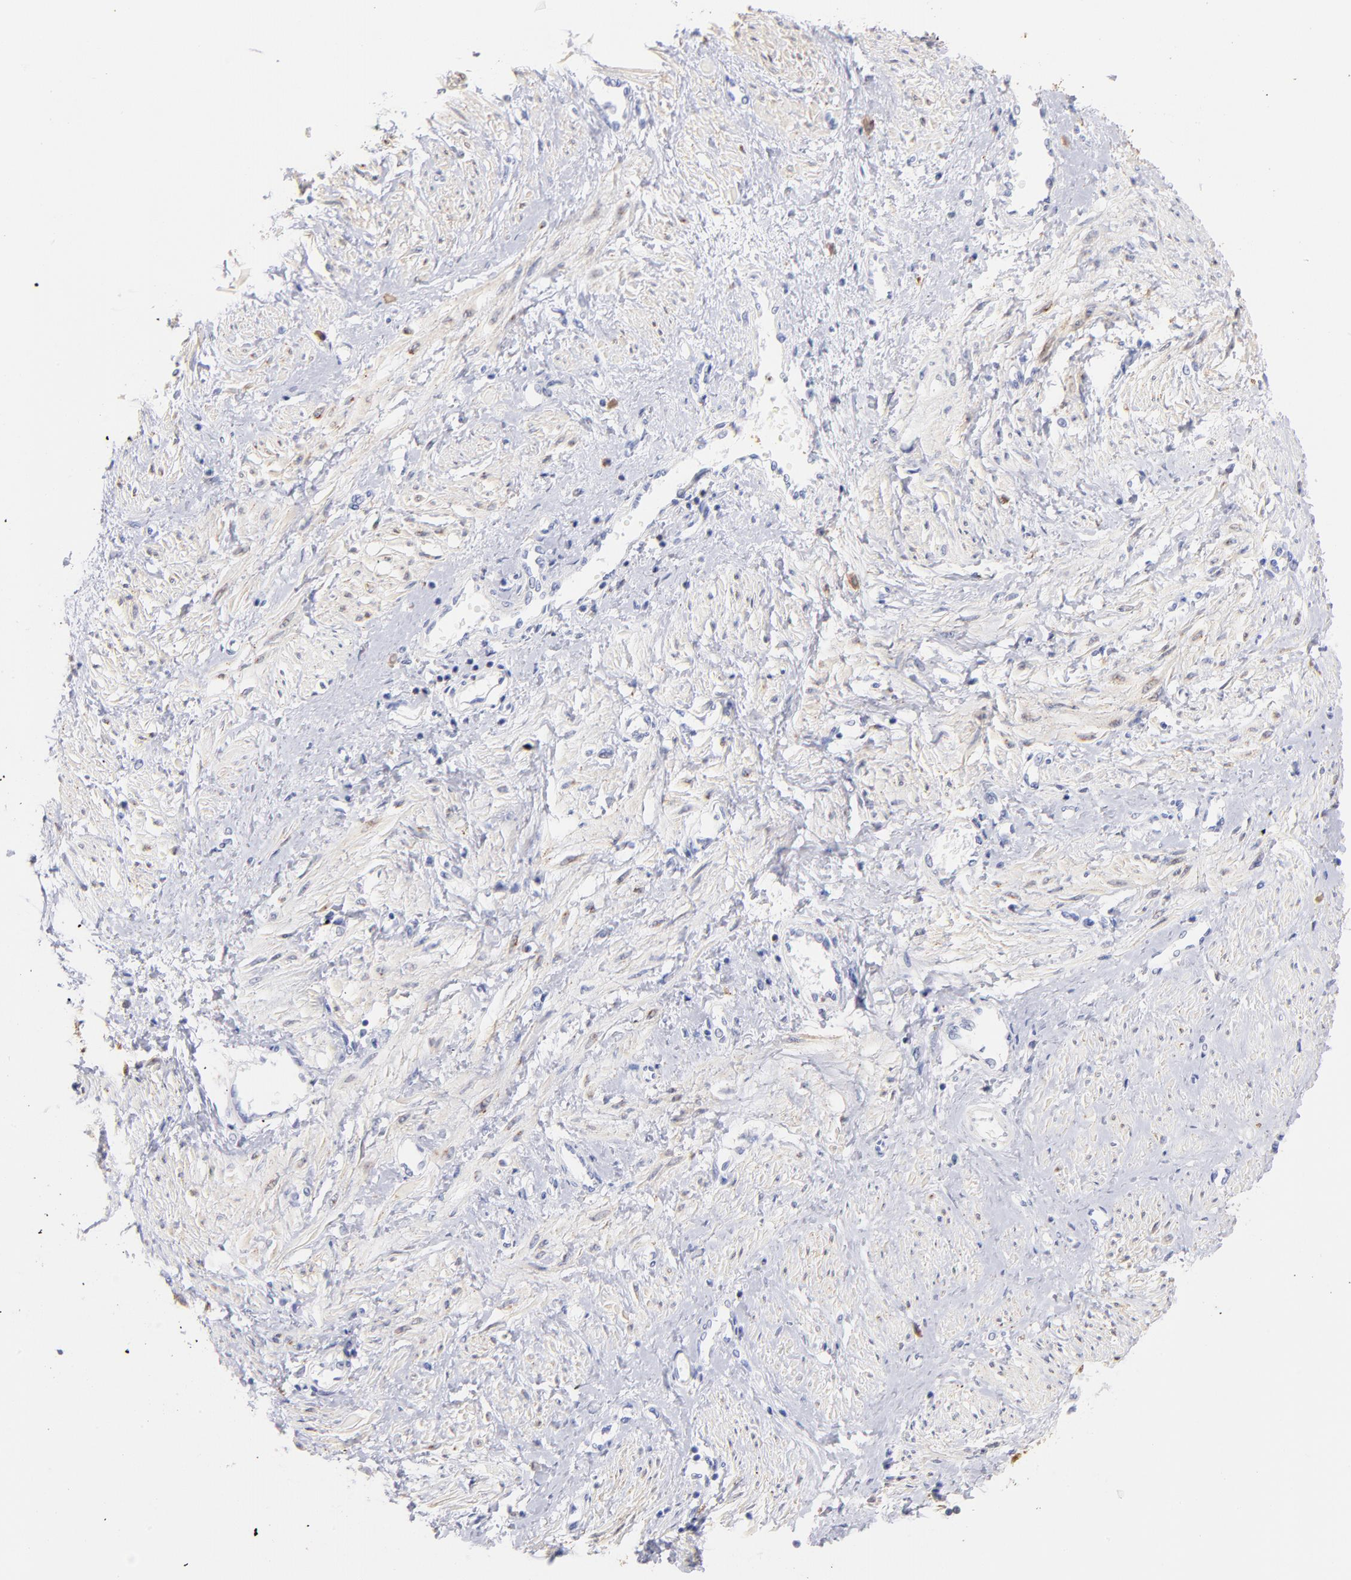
{"staining": {"intensity": "weak", "quantity": "25%-75%", "location": "cytoplasmic/membranous"}, "tissue": "smooth muscle", "cell_type": "Smooth muscle cells", "image_type": "normal", "snomed": [{"axis": "morphology", "description": "Normal tissue, NOS"}, {"axis": "topography", "description": "Smooth muscle"}, {"axis": "topography", "description": "Uterus"}], "caption": "Protein expression analysis of benign smooth muscle demonstrates weak cytoplasmic/membranous expression in about 25%-75% of smooth muscle cells. (brown staining indicates protein expression, while blue staining denotes nuclei).", "gene": "PRKCA", "patient": {"sex": "female", "age": 39}}